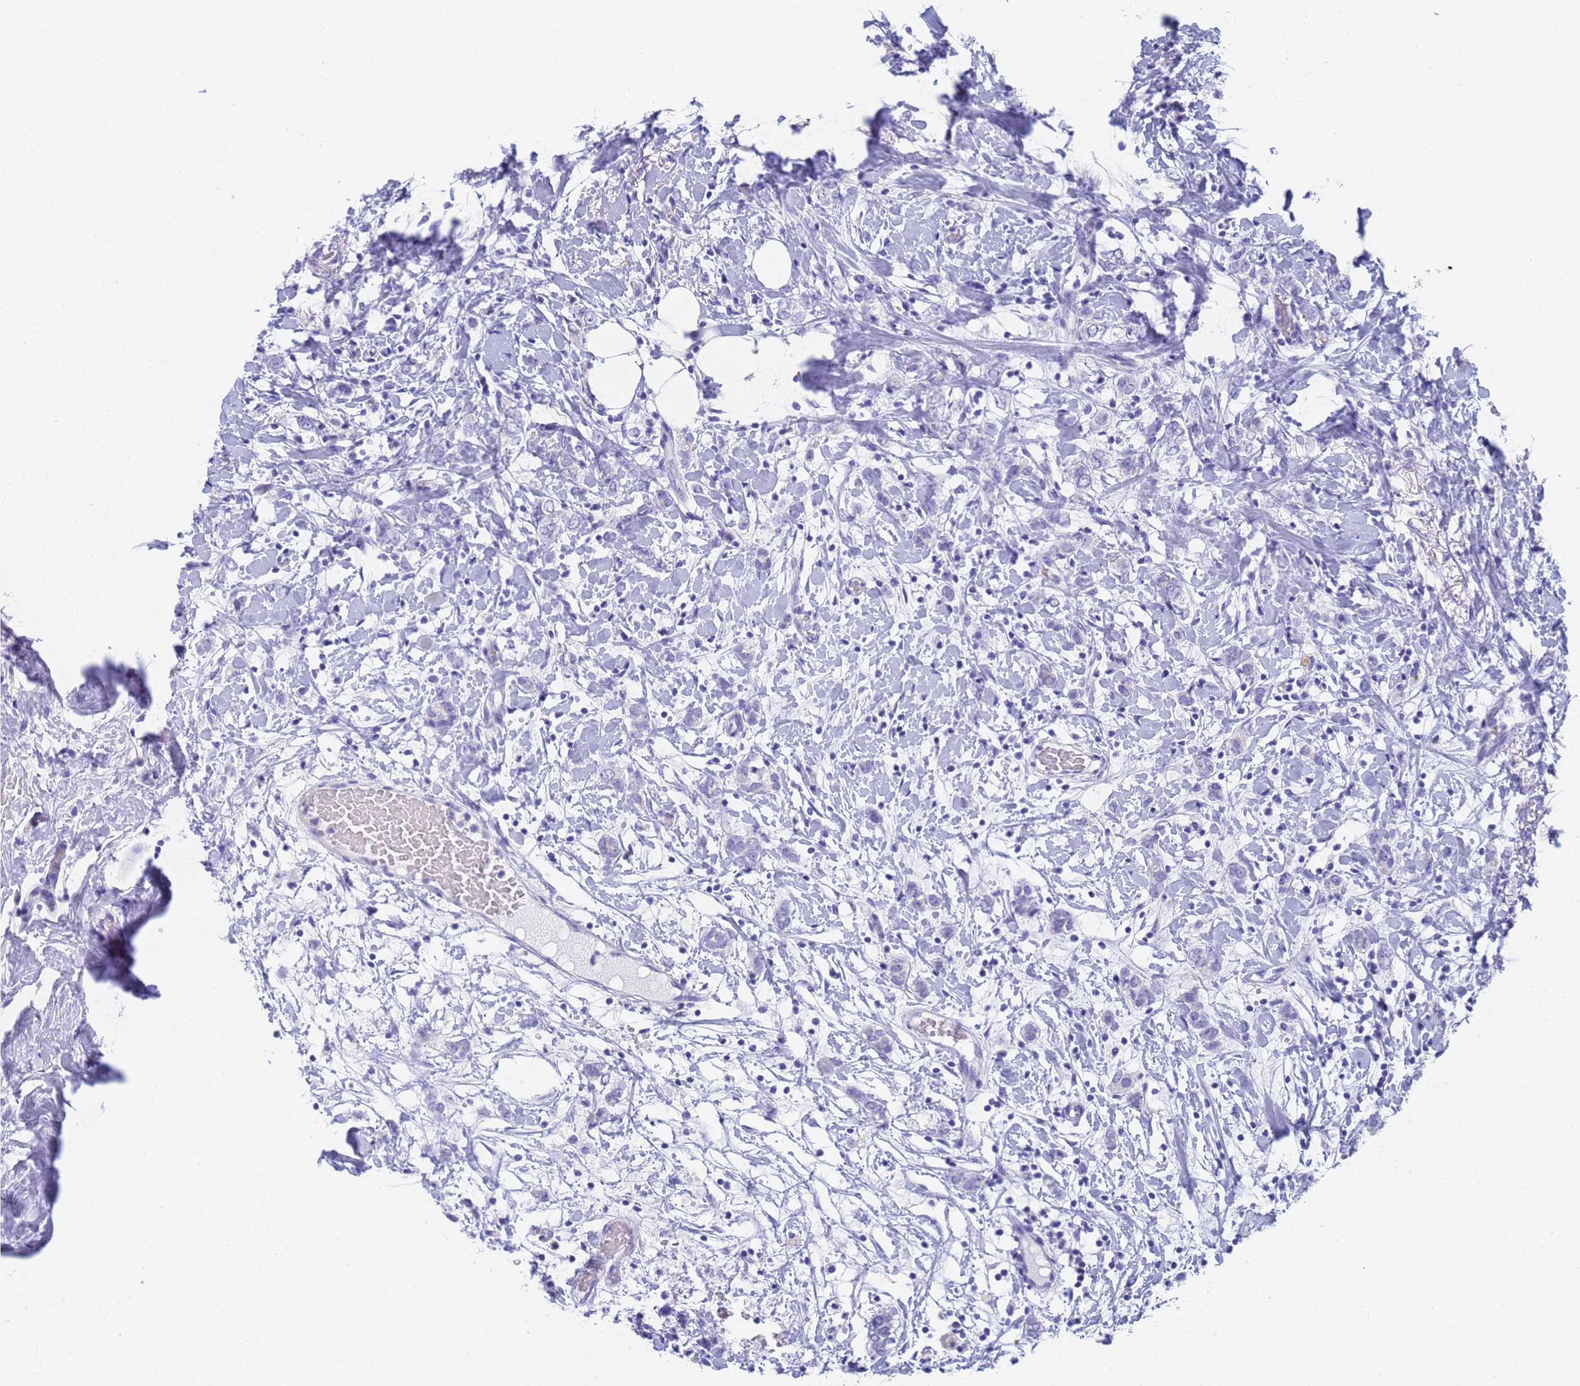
{"staining": {"intensity": "negative", "quantity": "none", "location": "none"}, "tissue": "breast cancer", "cell_type": "Tumor cells", "image_type": "cancer", "snomed": [{"axis": "morphology", "description": "Normal tissue, NOS"}, {"axis": "morphology", "description": "Lobular carcinoma"}, {"axis": "topography", "description": "Breast"}], "caption": "Tumor cells are negative for brown protein staining in breast lobular carcinoma.", "gene": "STATH", "patient": {"sex": "female", "age": 47}}